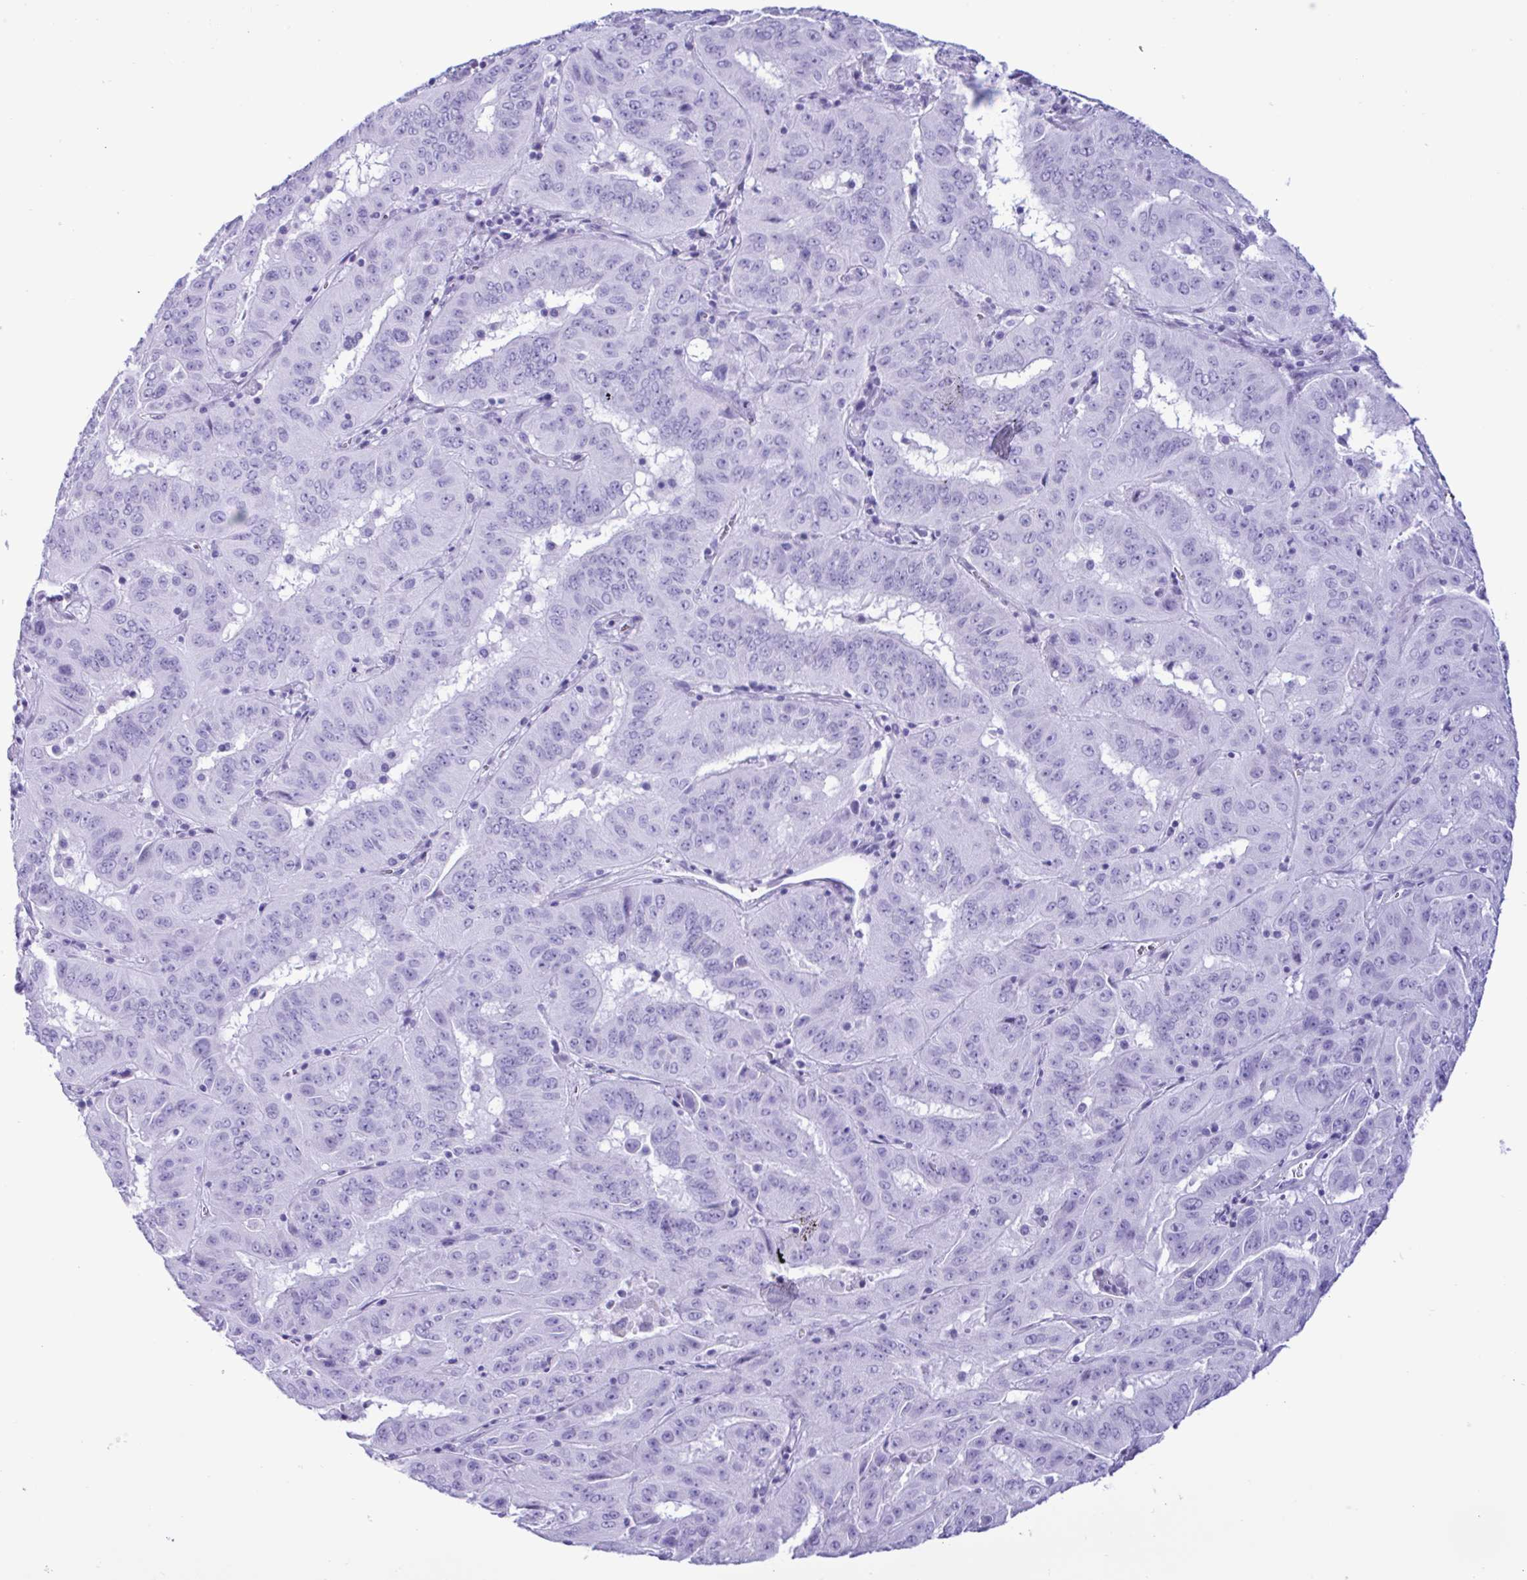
{"staining": {"intensity": "negative", "quantity": "none", "location": "none"}, "tissue": "pancreatic cancer", "cell_type": "Tumor cells", "image_type": "cancer", "snomed": [{"axis": "morphology", "description": "Adenocarcinoma, NOS"}, {"axis": "topography", "description": "Pancreas"}], "caption": "IHC image of neoplastic tissue: human pancreatic adenocarcinoma stained with DAB shows no significant protein positivity in tumor cells.", "gene": "MRGPRG", "patient": {"sex": "male", "age": 63}}